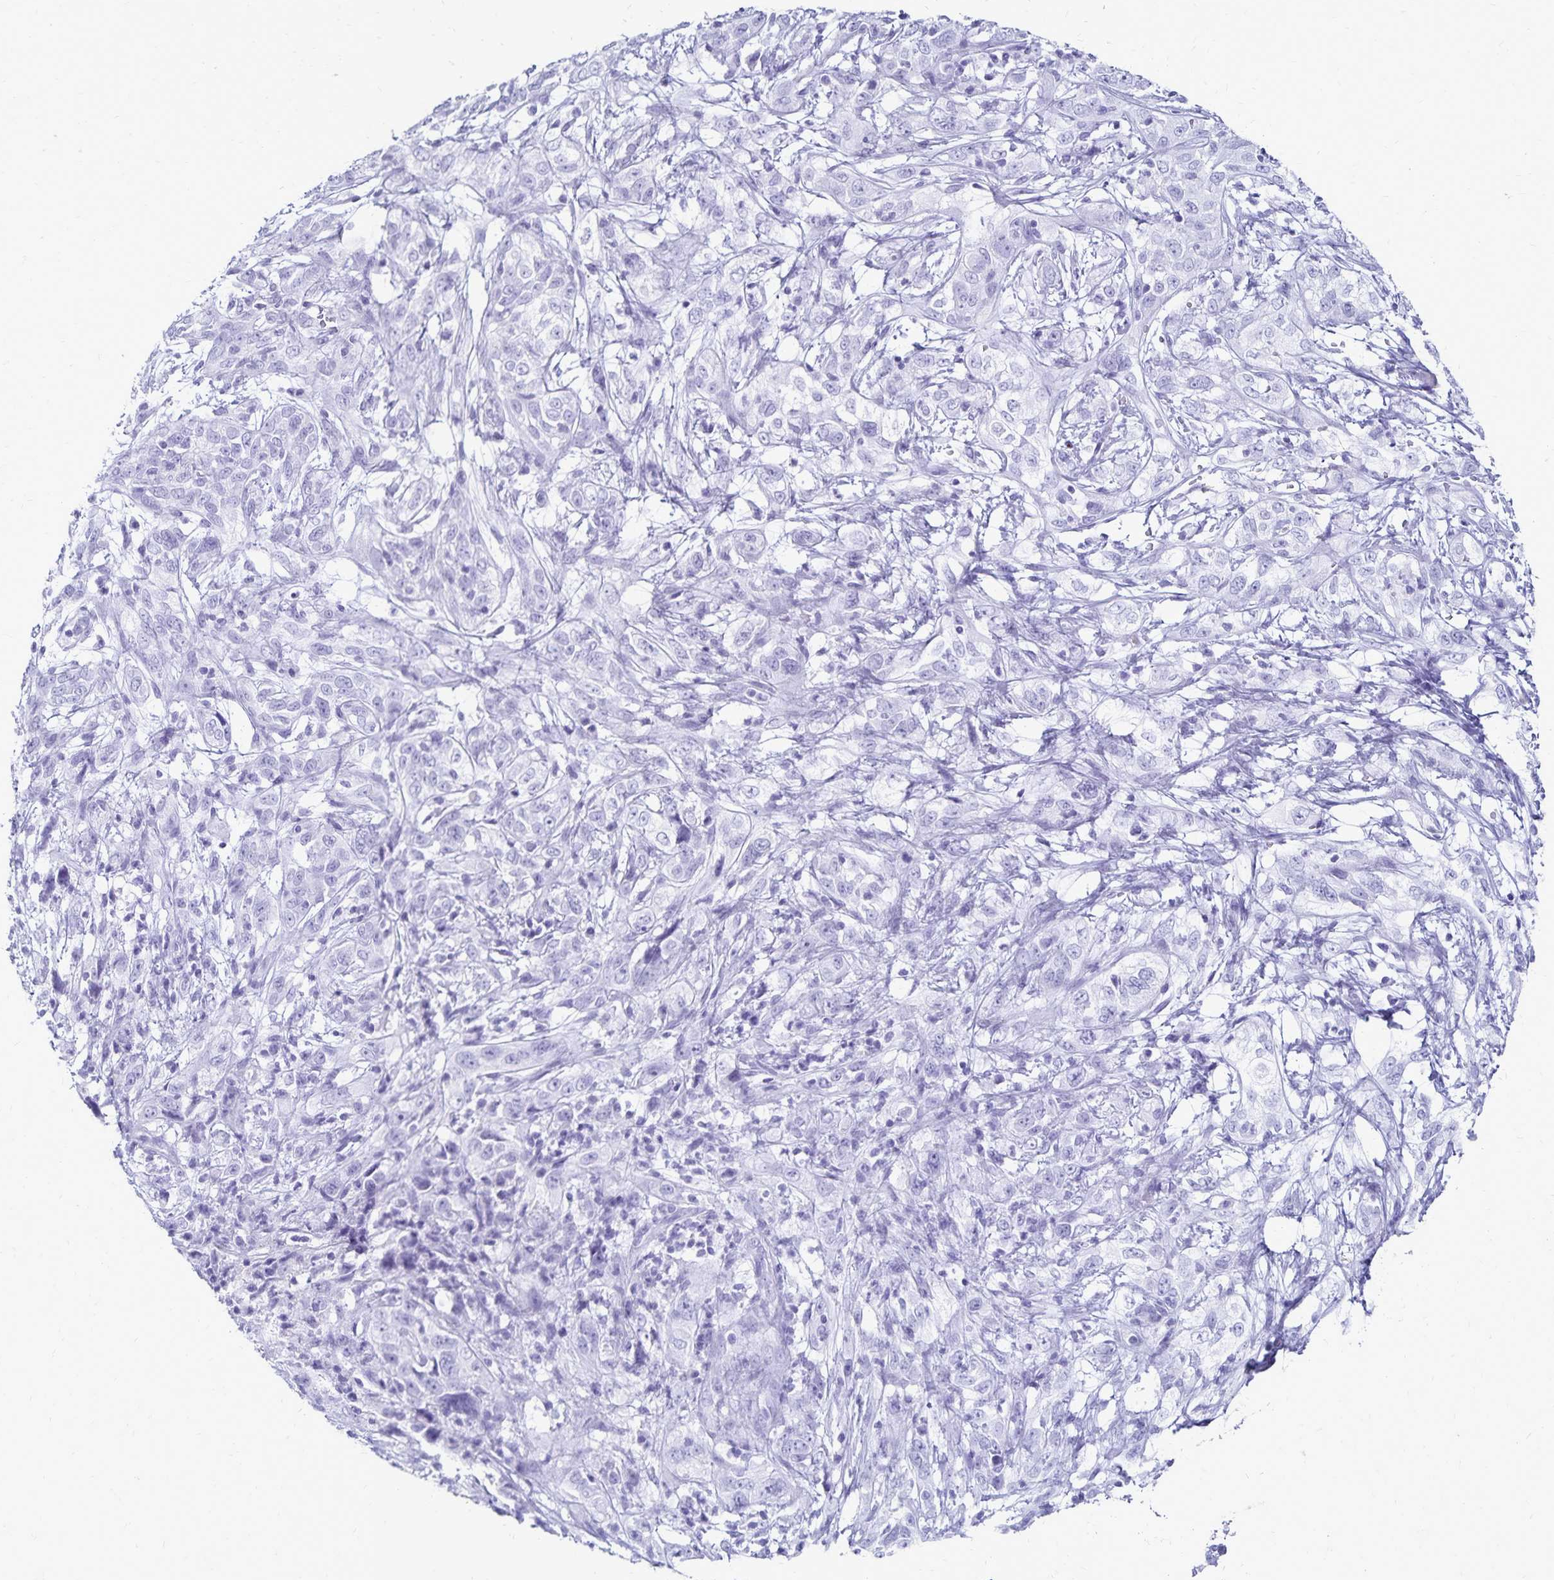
{"staining": {"intensity": "negative", "quantity": "none", "location": "none"}, "tissue": "cervical cancer", "cell_type": "Tumor cells", "image_type": "cancer", "snomed": [{"axis": "morphology", "description": "Adenocarcinoma, NOS"}, {"axis": "topography", "description": "Cervix"}], "caption": "Immunohistochemistry of adenocarcinoma (cervical) shows no staining in tumor cells. (IHC, brightfield microscopy, high magnification).", "gene": "GIP", "patient": {"sex": "female", "age": 40}}